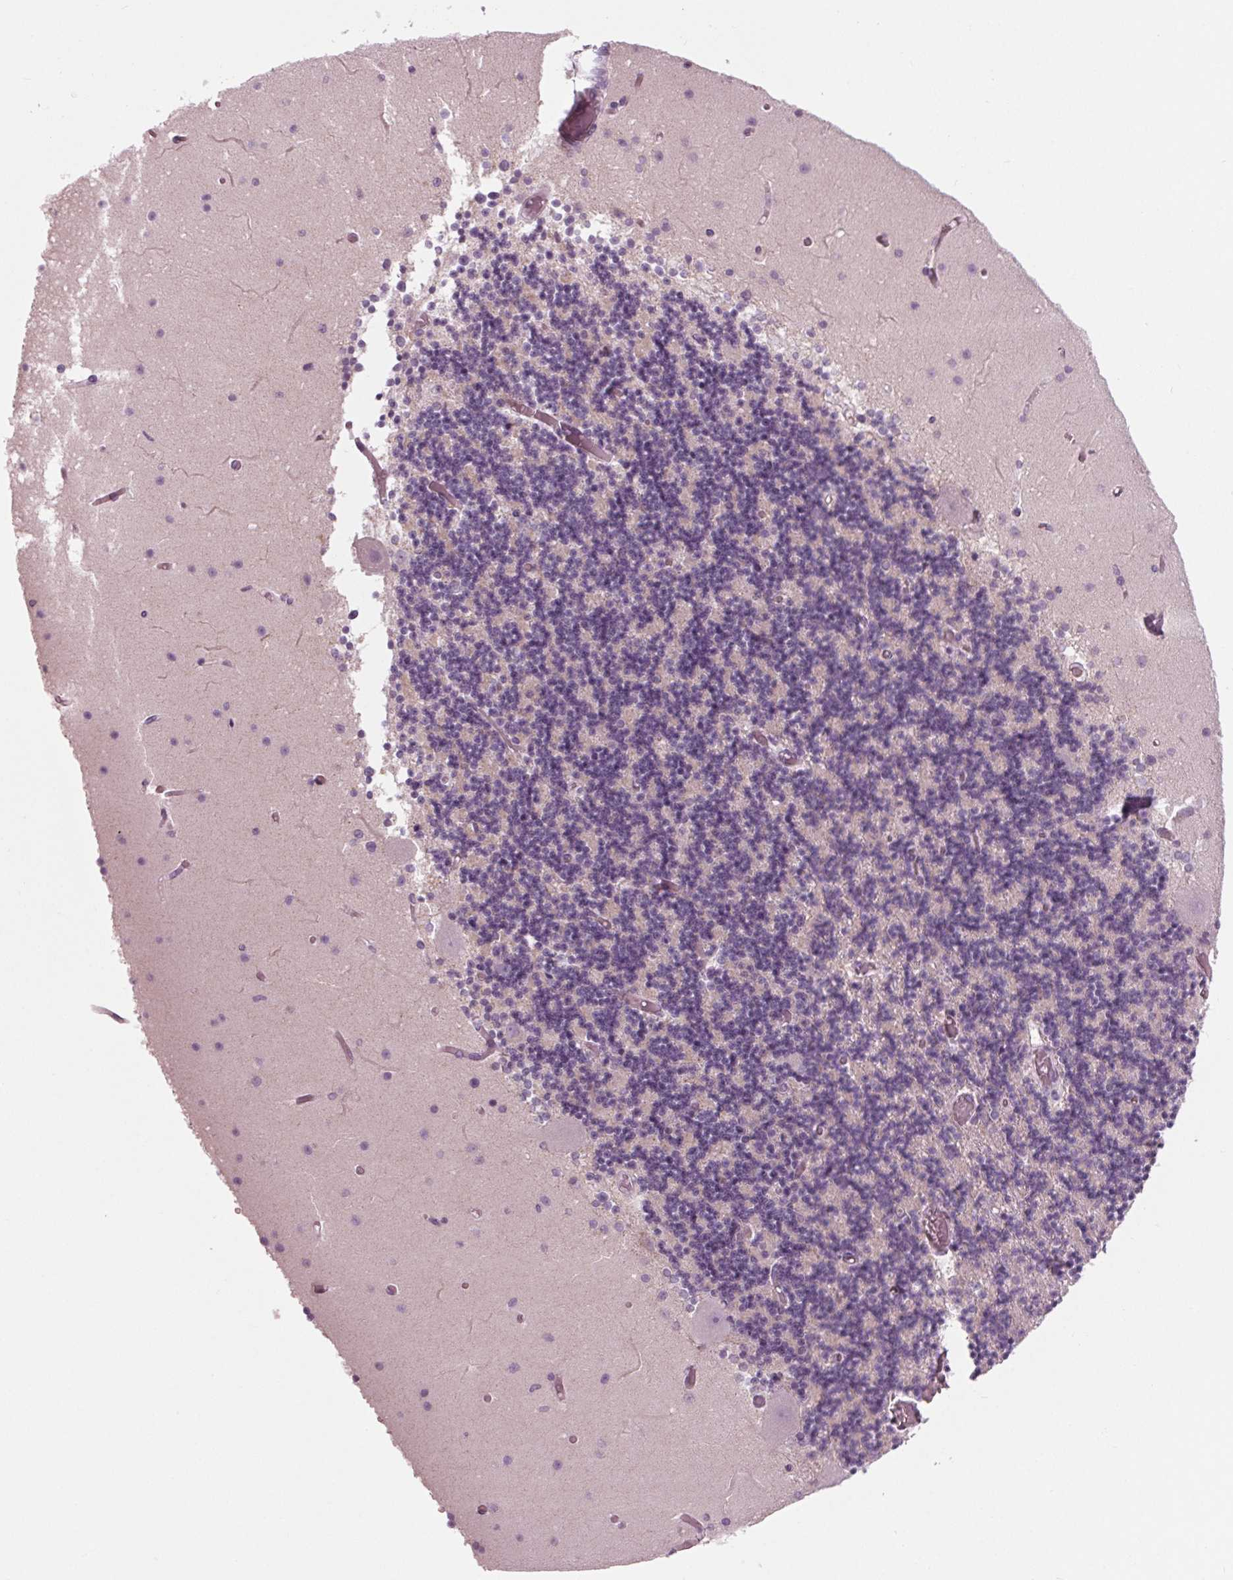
{"staining": {"intensity": "negative", "quantity": "none", "location": "none"}, "tissue": "cerebellum", "cell_type": "Cells in granular layer", "image_type": "normal", "snomed": [{"axis": "morphology", "description": "Normal tissue, NOS"}, {"axis": "topography", "description": "Cerebellum"}], "caption": "DAB (3,3'-diaminobenzidine) immunohistochemical staining of normal human cerebellum reveals no significant expression in cells in granular layer. (DAB immunohistochemistry (IHC), high magnification).", "gene": "CYP3A43", "patient": {"sex": "female", "age": 28}}